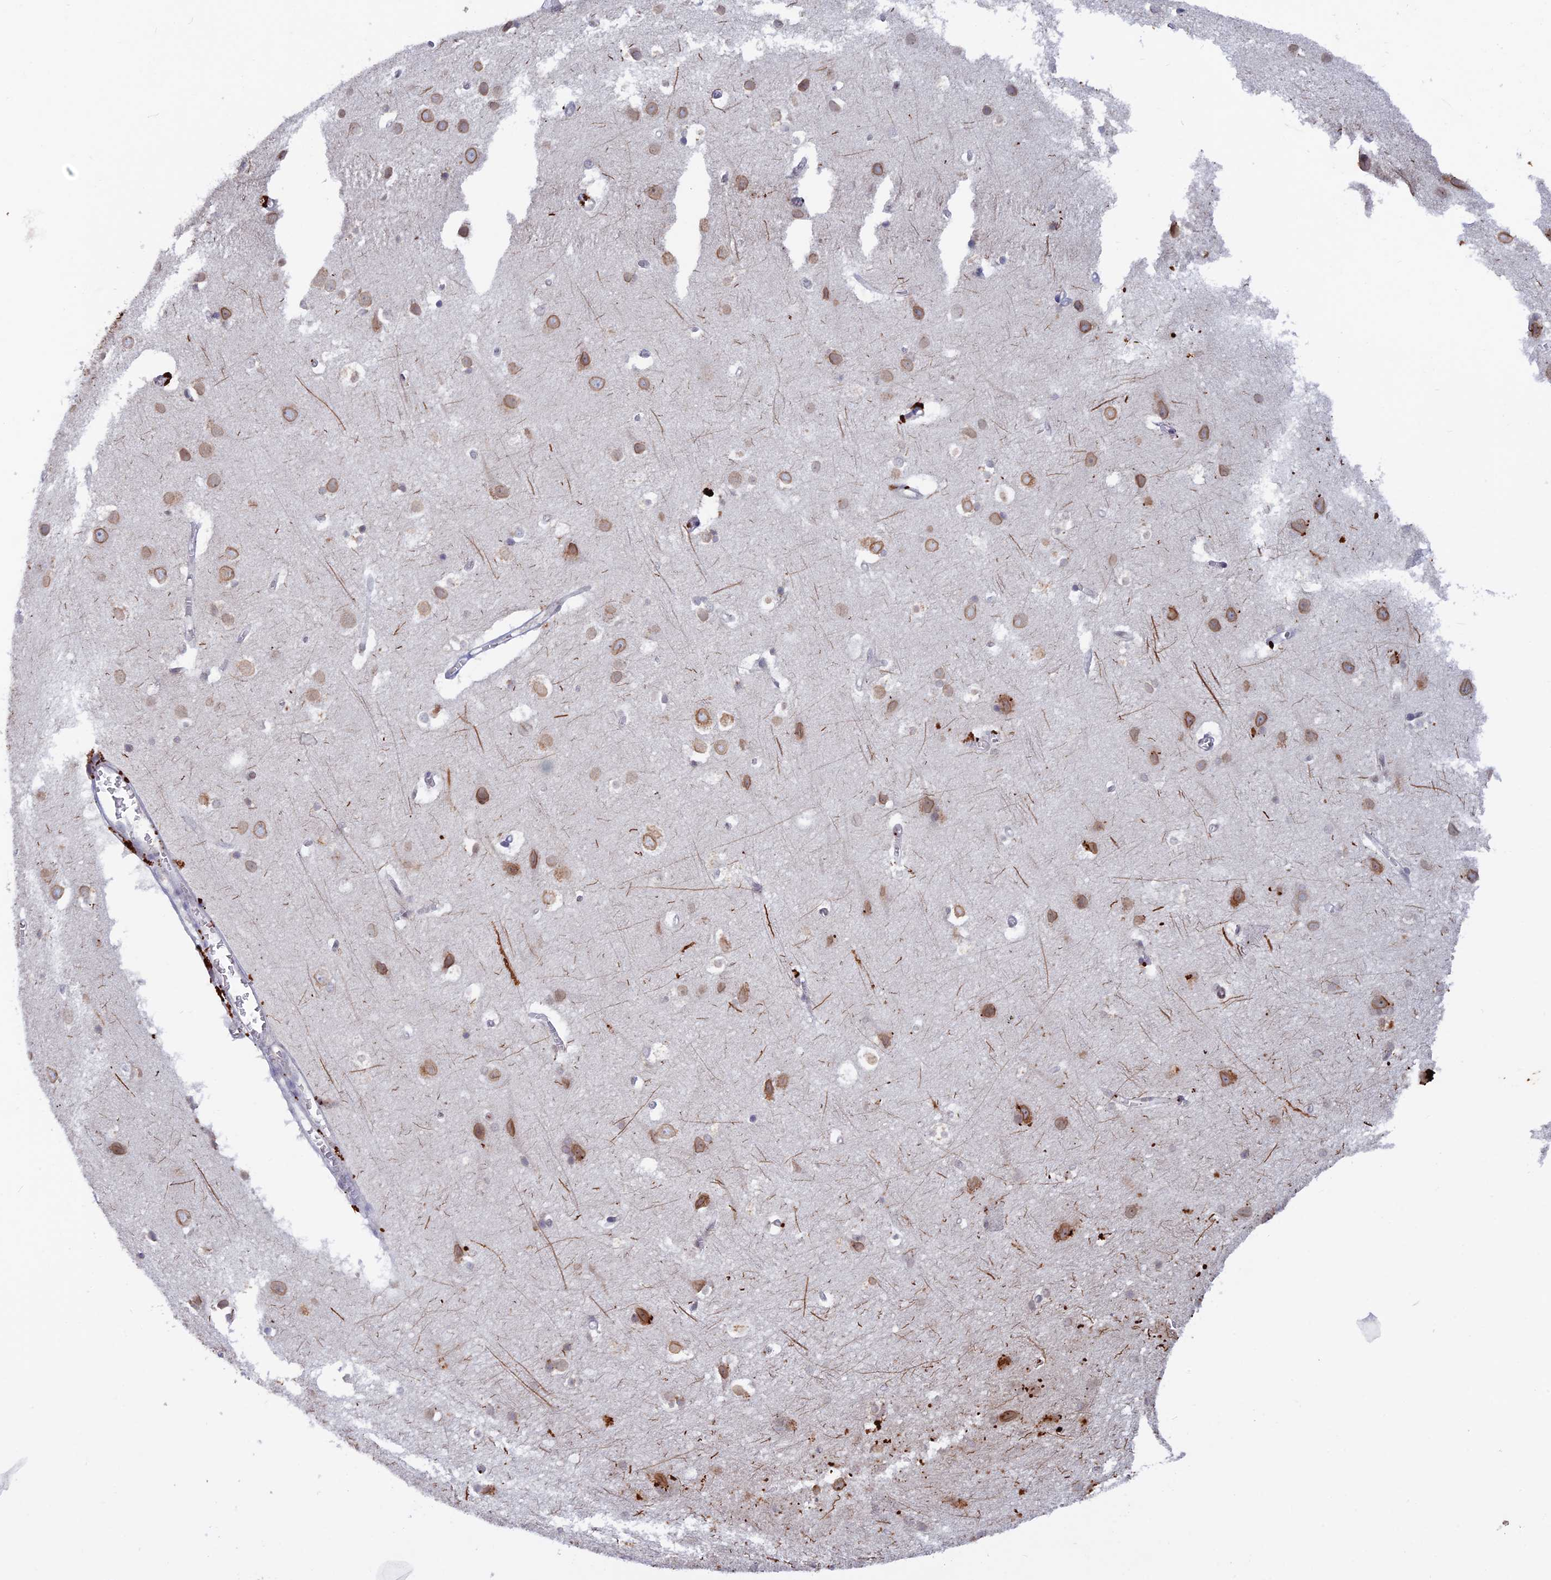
{"staining": {"intensity": "negative", "quantity": "none", "location": "none"}, "tissue": "cerebral cortex", "cell_type": "Endothelial cells", "image_type": "normal", "snomed": [{"axis": "morphology", "description": "Normal tissue, NOS"}, {"axis": "topography", "description": "Cerebral cortex"}], "caption": "DAB (3,3'-diaminobenzidine) immunohistochemical staining of normal cerebral cortex shows no significant staining in endothelial cells.", "gene": "WDR46", "patient": {"sex": "male", "age": 54}}